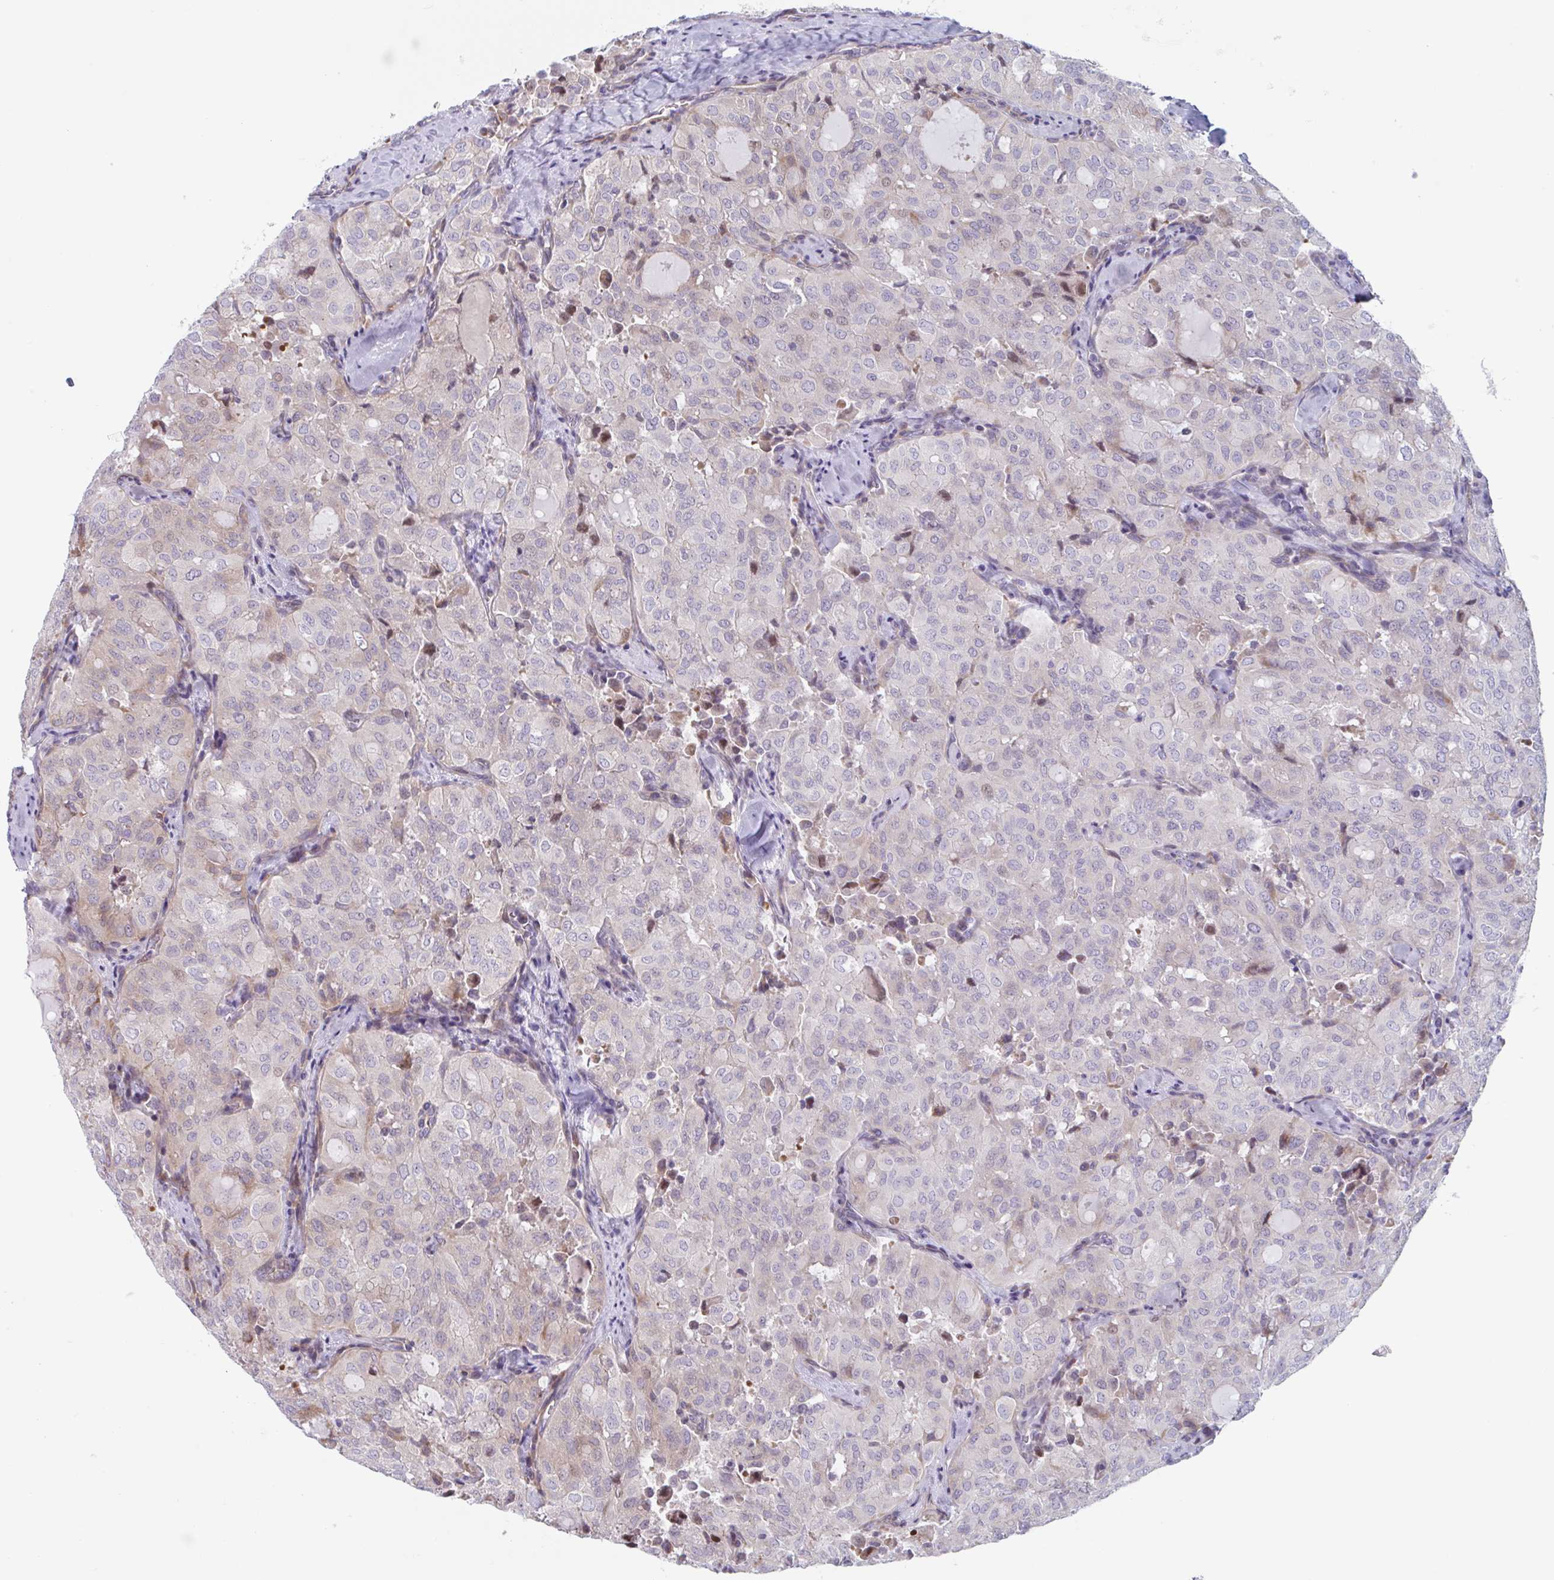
{"staining": {"intensity": "weak", "quantity": "<25%", "location": "cytoplasmic/membranous,nuclear"}, "tissue": "thyroid cancer", "cell_type": "Tumor cells", "image_type": "cancer", "snomed": [{"axis": "morphology", "description": "Follicular adenoma carcinoma, NOS"}, {"axis": "topography", "description": "Thyroid gland"}], "caption": "An immunohistochemistry (IHC) photomicrograph of thyroid follicular adenoma carcinoma is shown. There is no staining in tumor cells of thyroid follicular adenoma carcinoma.", "gene": "DUXA", "patient": {"sex": "male", "age": 75}}